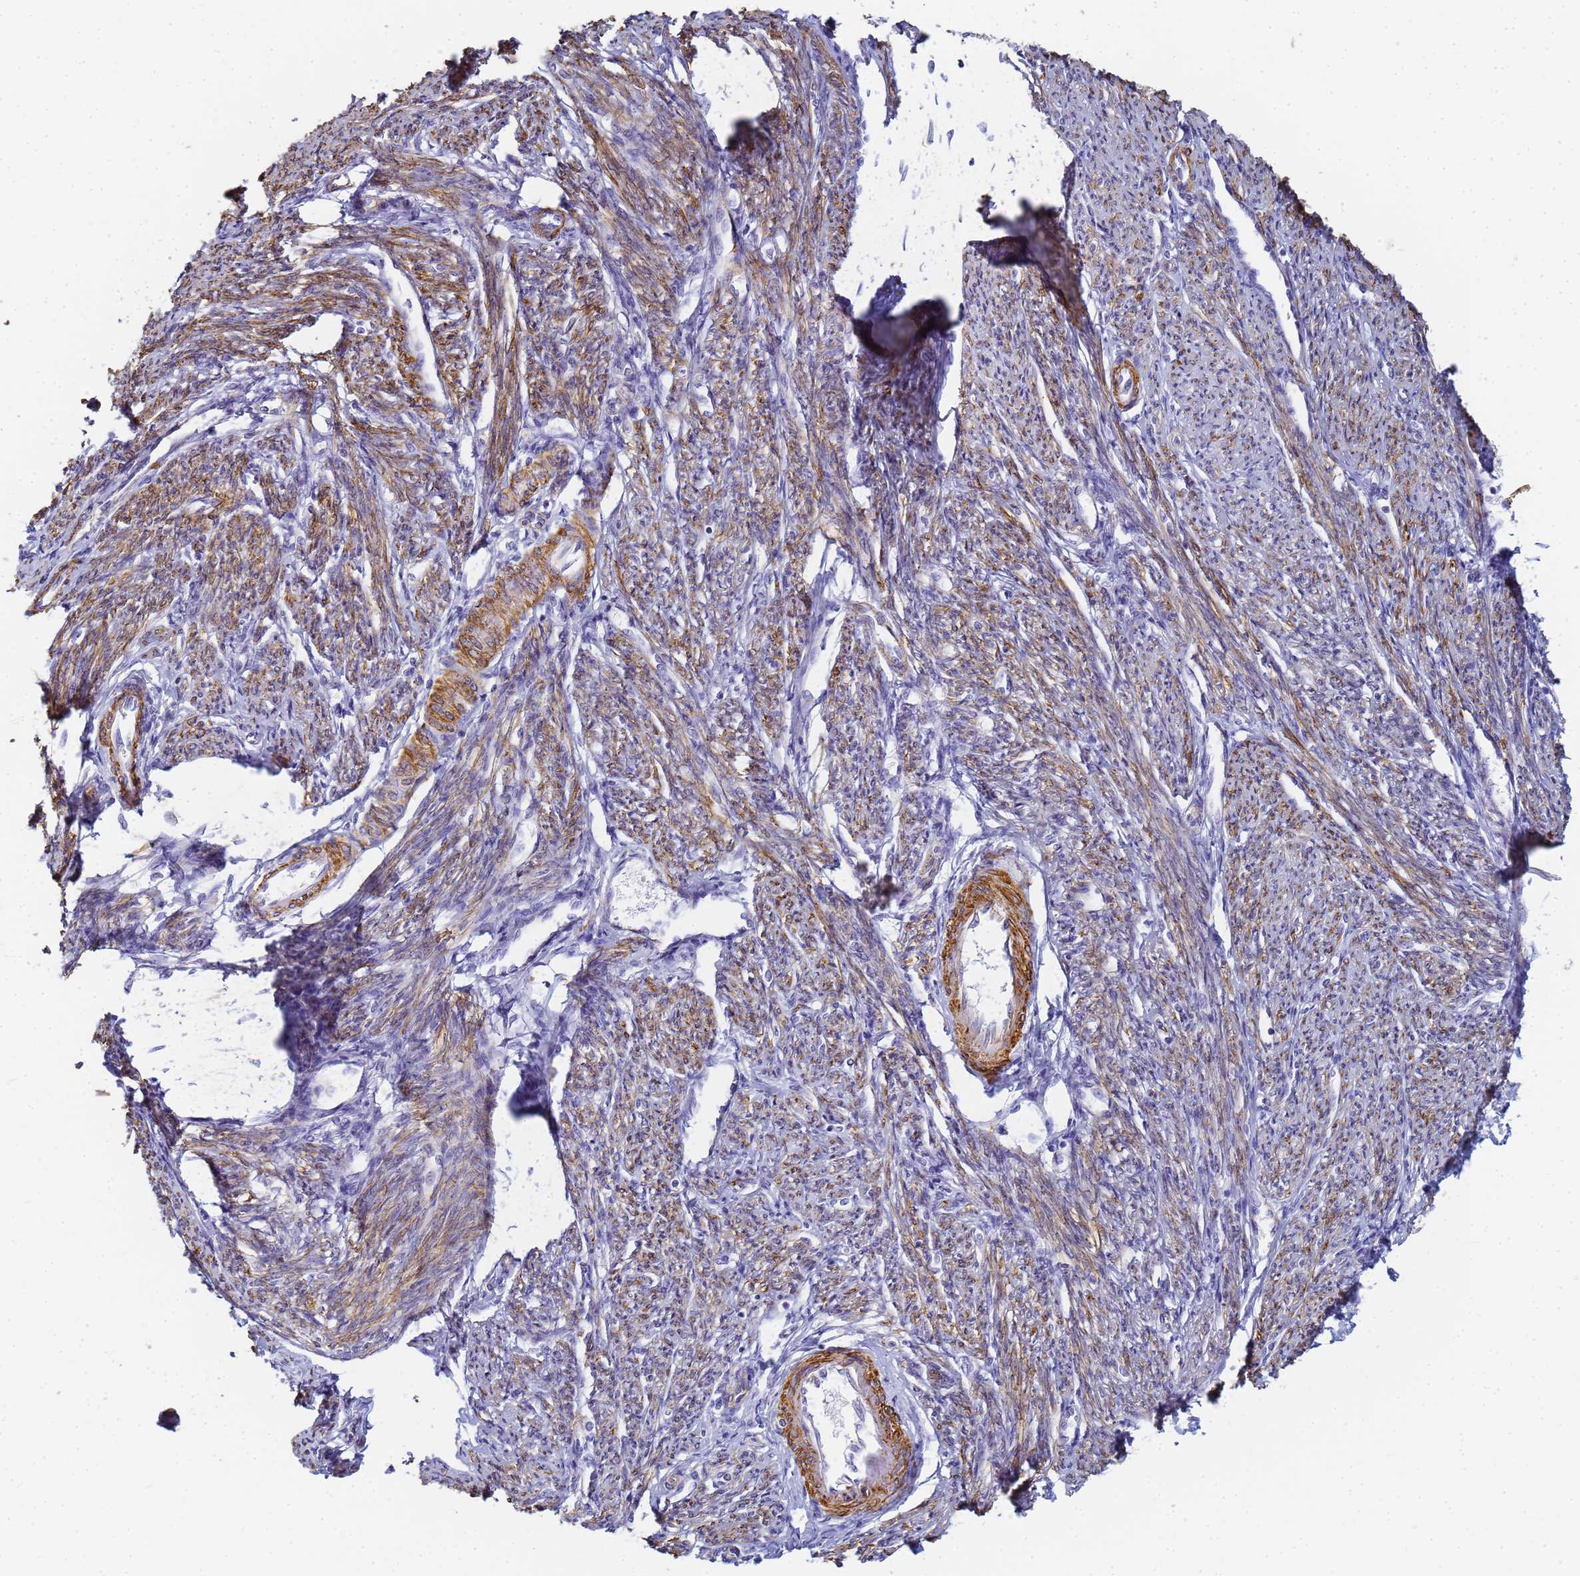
{"staining": {"intensity": "strong", "quantity": "25%-75%", "location": "cytoplasmic/membranous"}, "tissue": "smooth muscle", "cell_type": "Smooth muscle cells", "image_type": "normal", "snomed": [{"axis": "morphology", "description": "Normal tissue, NOS"}, {"axis": "topography", "description": "Smooth muscle"}, {"axis": "topography", "description": "Uterus"}], "caption": "This is an image of immunohistochemistry (IHC) staining of normal smooth muscle, which shows strong expression in the cytoplasmic/membranous of smooth muscle cells.", "gene": "TPM1", "patient": {"sex": "female", "age": 59}}